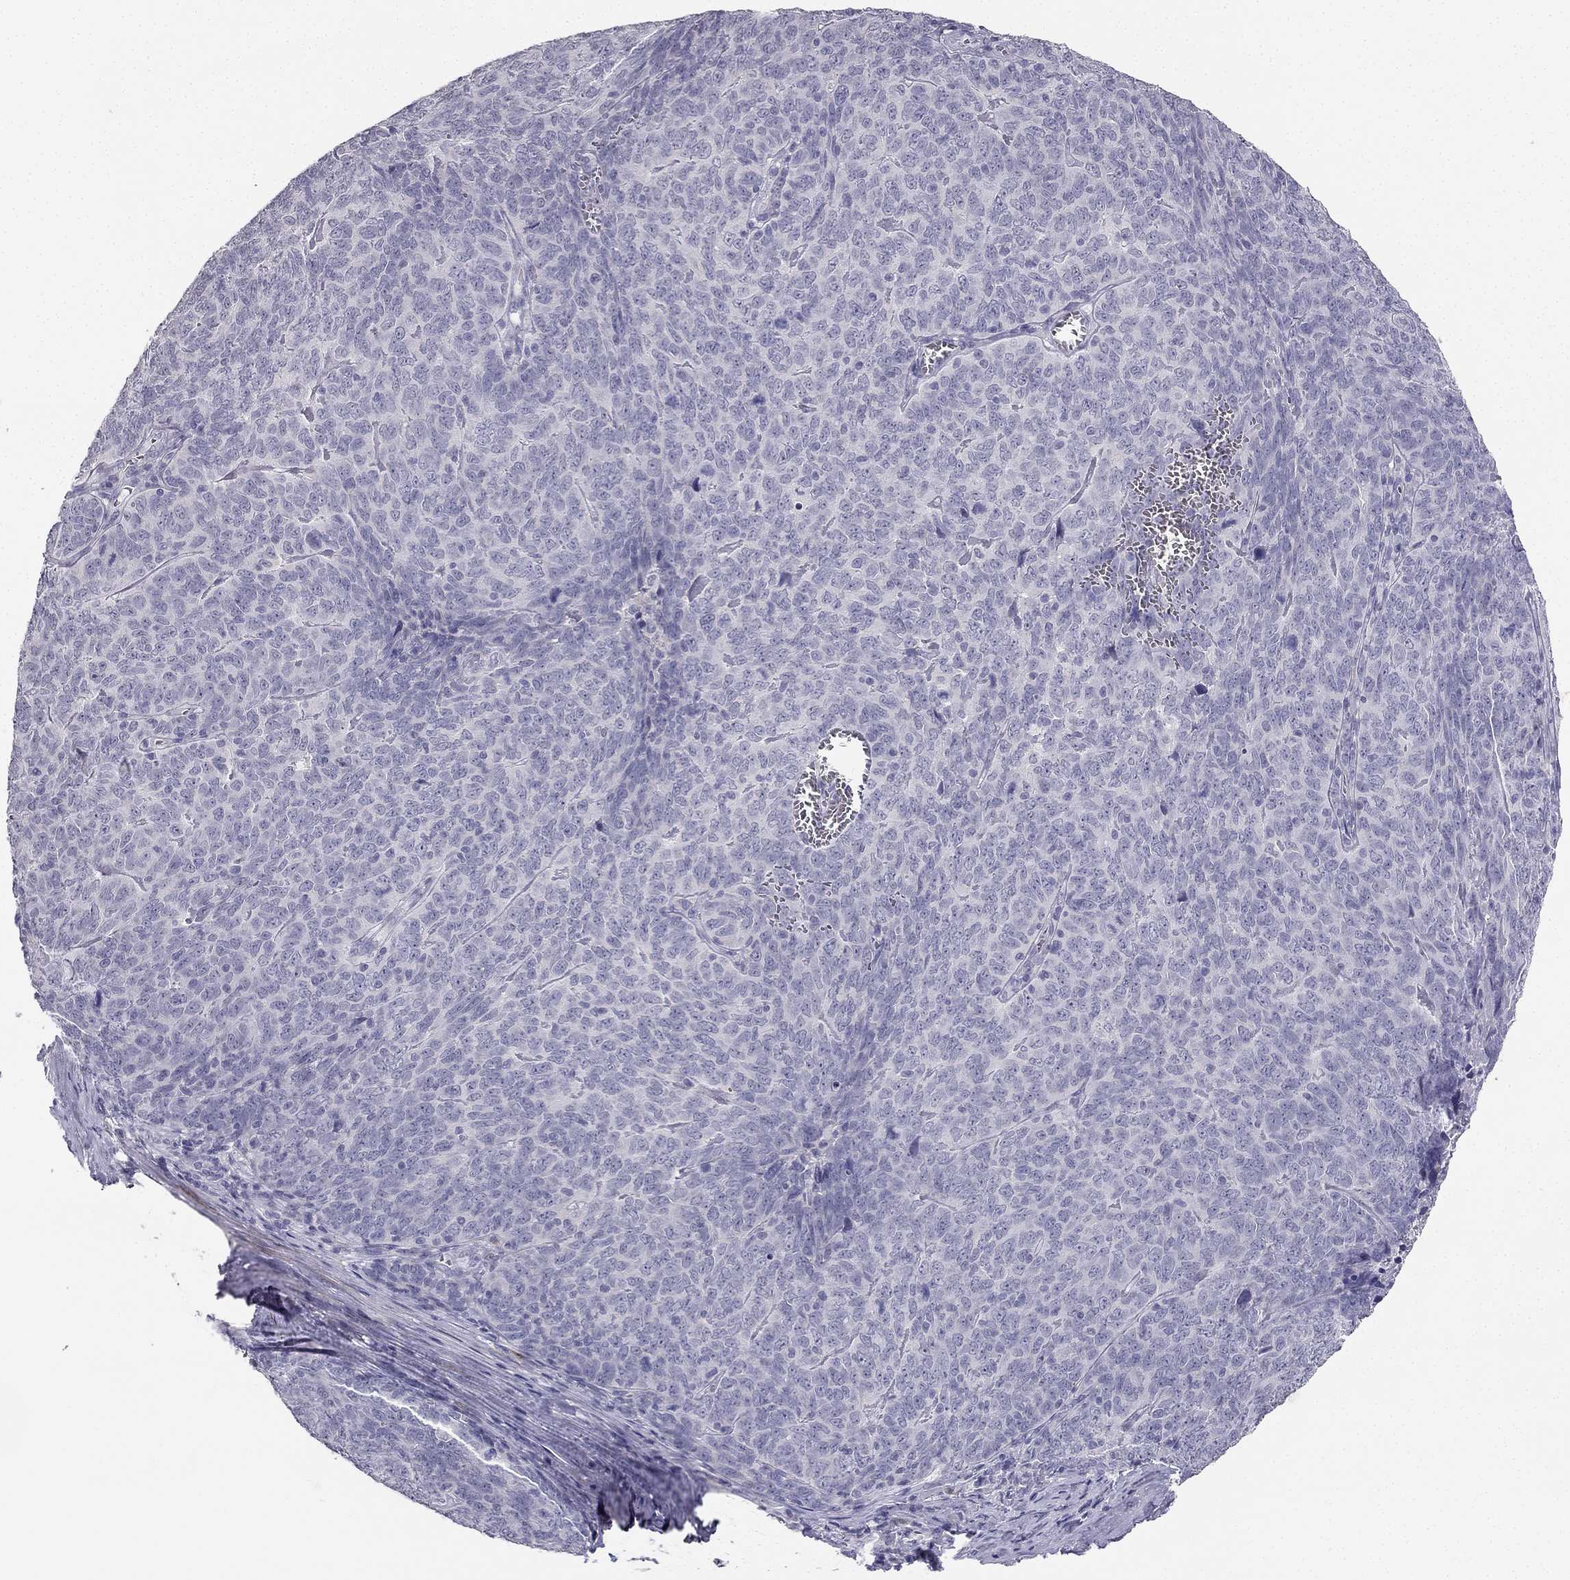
{"staining": {"intensity": "negative", "quantity": "none", "location": "none"}, "tissue": "skin cancer", "cell_type": "Tumor cells", "image_type": "cancer", "snomed": [{"axis": "morphology", "description": "Squamous cell carcinoma, NOS"}, {"axis": "topography", "description": "Skin"}, {"axis": "topography", "description": "Anal"}], "caption": "Histopathology image shows no significant protein staining in tumor cells of skin cancer.", "gene": "CALB2", "patient": {"sex": "female", "age": 51}}